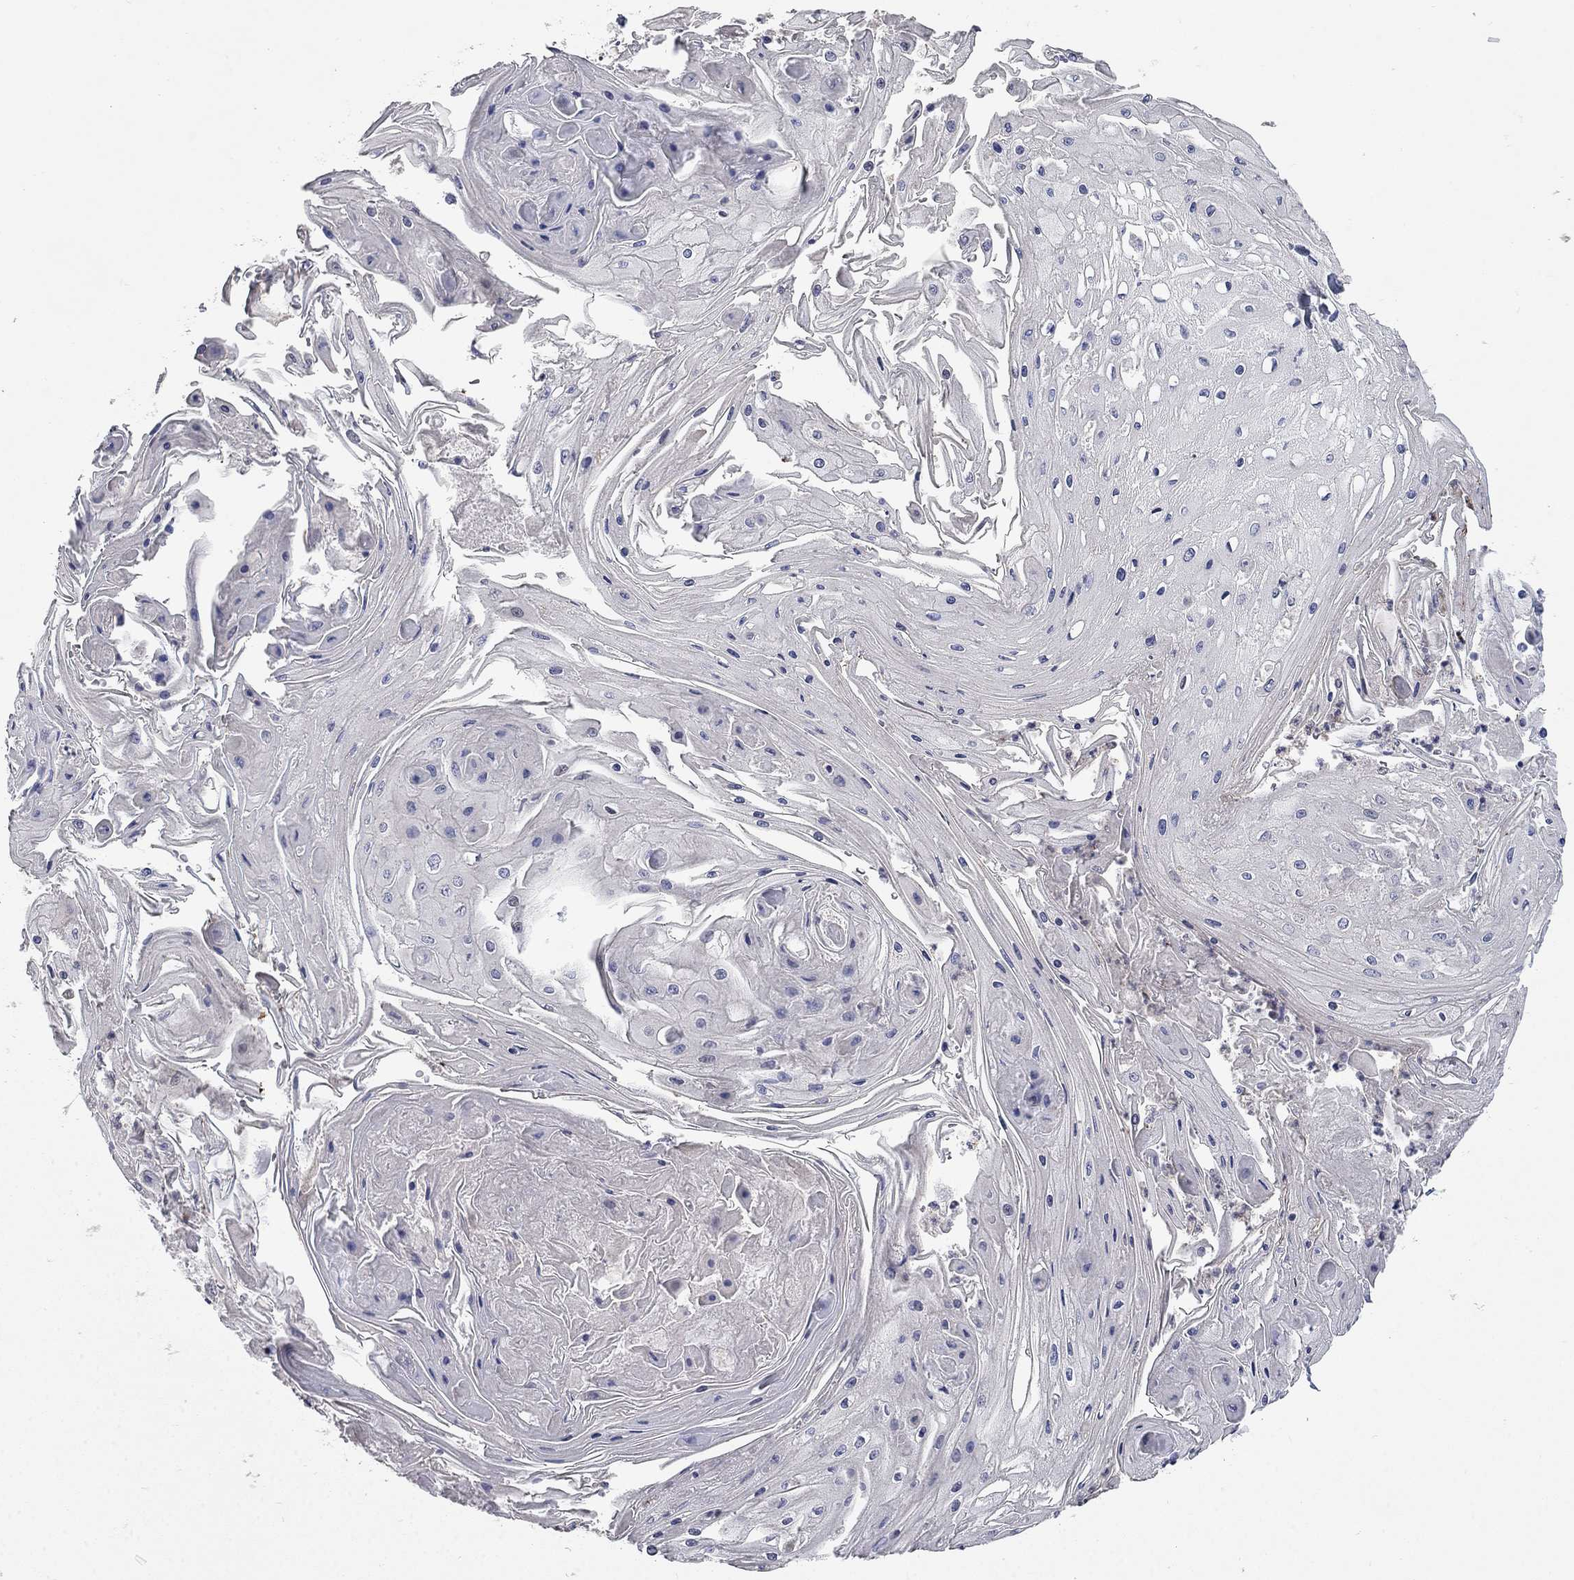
{"staining": {"intensity": "negative", "quantity": "none", "location": "none"}, "tissue": "skin cancer", "cell_type": "Tumor cells", "image_type": "cancer", "snomed": [{"axis": "morphology", "description": "Squamous cell carcinoma, NOS"}, {"axis": "topography", "description": "Skin"}], "caption": "This is an immunohistochemistry (IHC) image of human skin cancer. There is no expression in tumor cells.", "gene": "WASF3", "patient": {"sex": "male", "age": 70}}